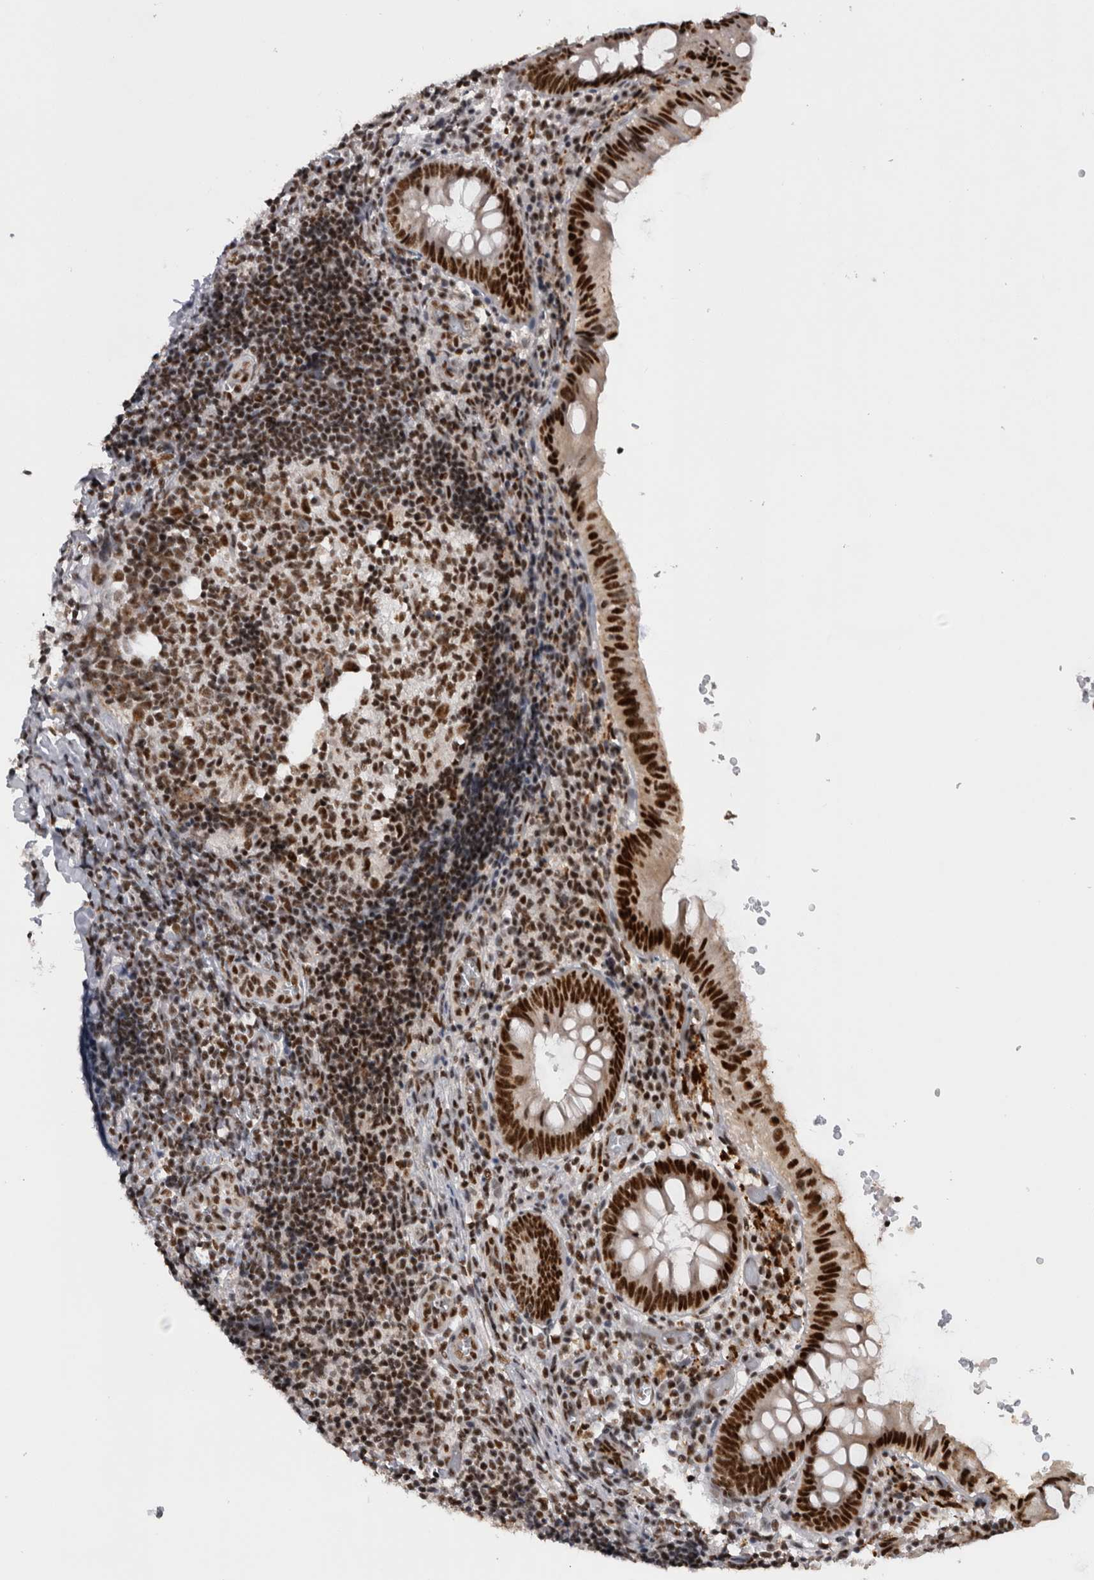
{"staining": {"intensity": "strong", "quantity": ">75%", "location": "nuclear"}, "tissue": "appendix", "cell_type": "Glandular cells", "image_type": "normal", "snomed": [{"axis": "morphology", "description": "Normal tissue, NOS"}, {"axis": "topography", "description": "Appendix"}], "caption": "Brown immunohistochemical staining in unremarkable appendix shows strong nuclear staining in about >75% of glandular cells.", "gene": "CDK11A", "patient": {"sex": "male", "age": 8}}